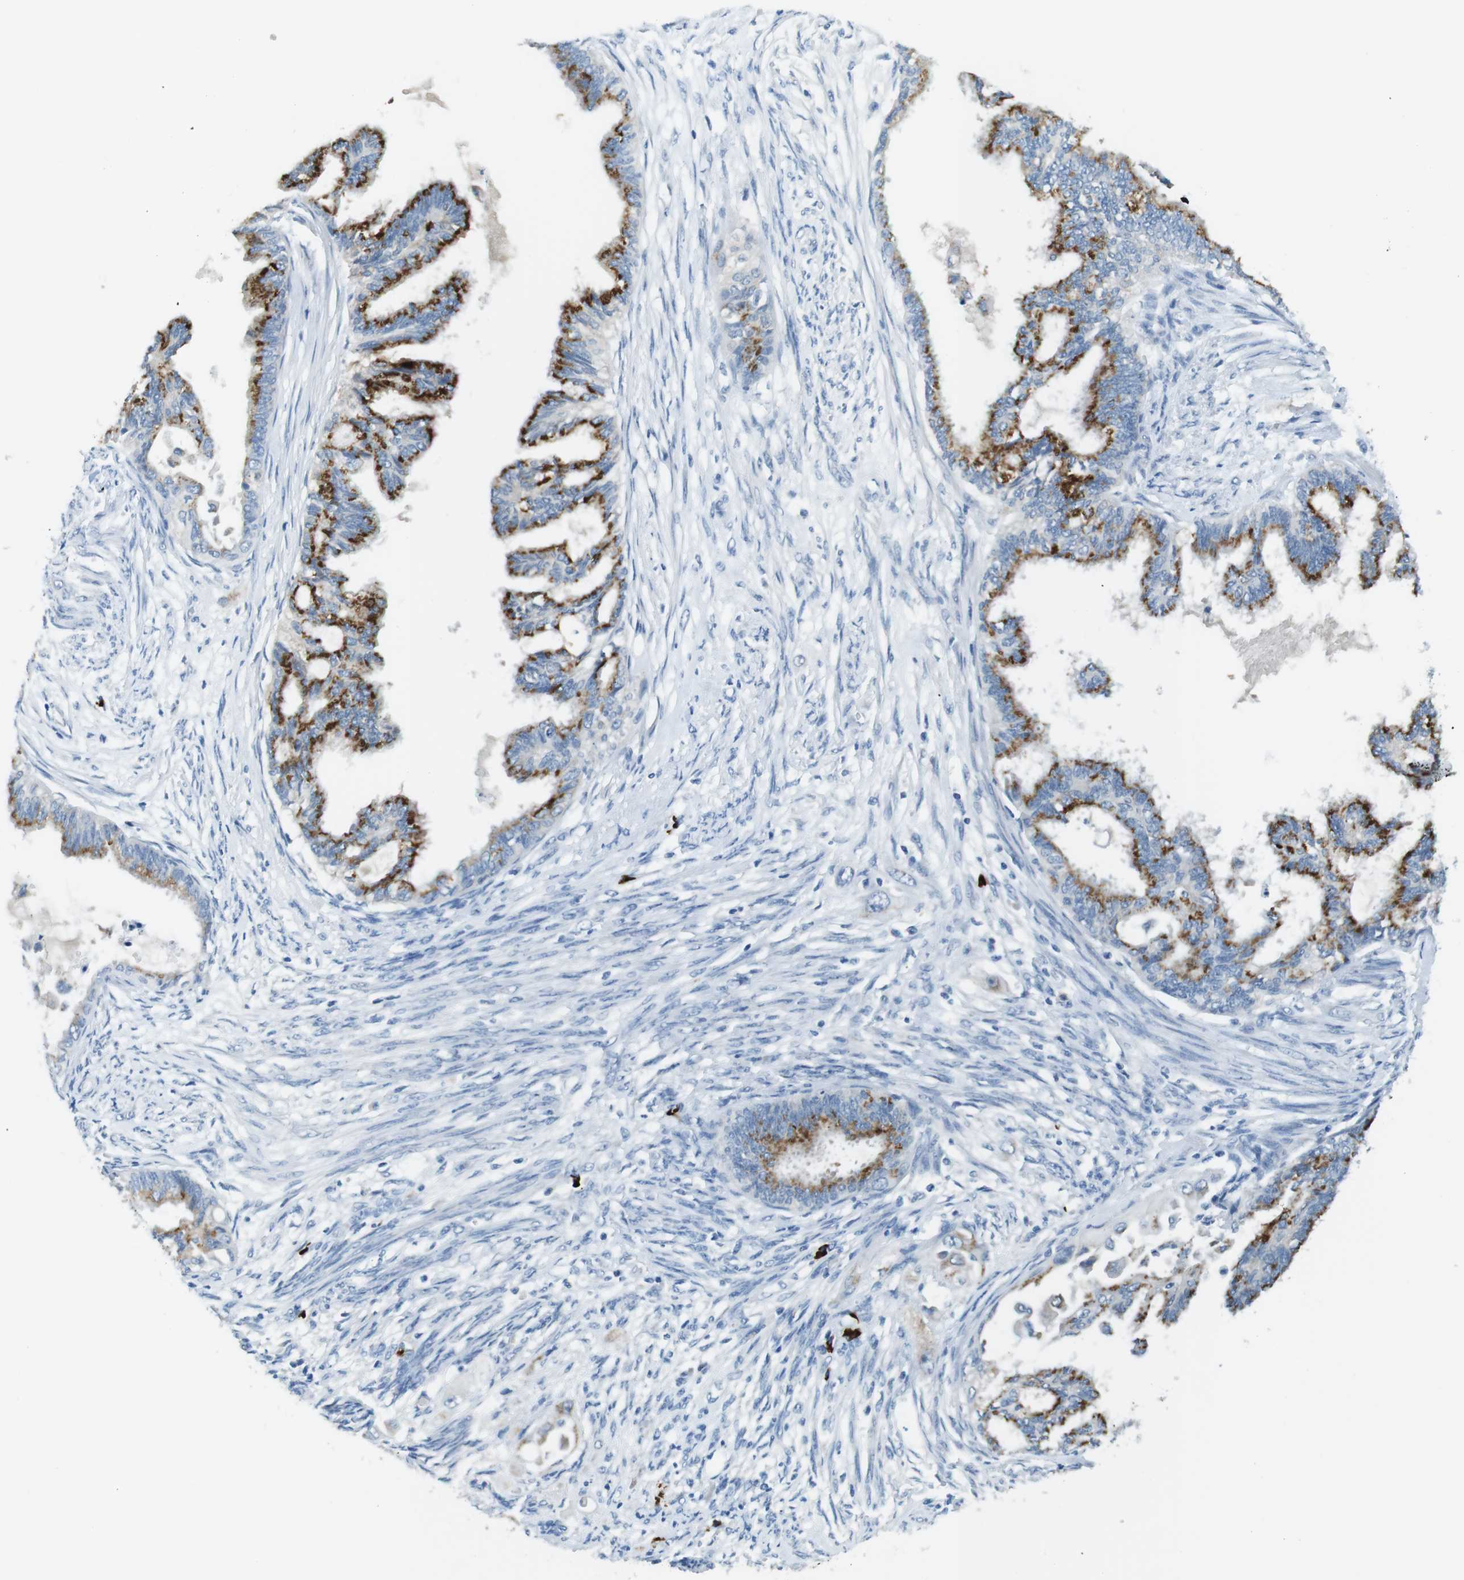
{"staining": {"intensity": "strong", "quantity": ">75%", "location": "cytoplasmic/membranous"}, "tissue": "cervical cancer", "cell_type": "Tumor cells", "image_type": "cancer", "snomed": [{"axis": "morphology", "description": "Normal tissue, NOS"}, {"axis": "morphology", "description": "Adenocarcinoma, NOS"}, {"axis": "topography", "description": "Cervix"}, {"axis": "topography", "description": "Endometrium"}], "caption": "This histopathology image exhibits cervical cancer stained with IHC to label a protein in brown. The cytoplasmic/membranous of tumor cells show strong positivity for the protein. Nuclei are counter-stained blue.", "gene": "SLC35A3", "patient": {"sex": "female", "age": 86}}